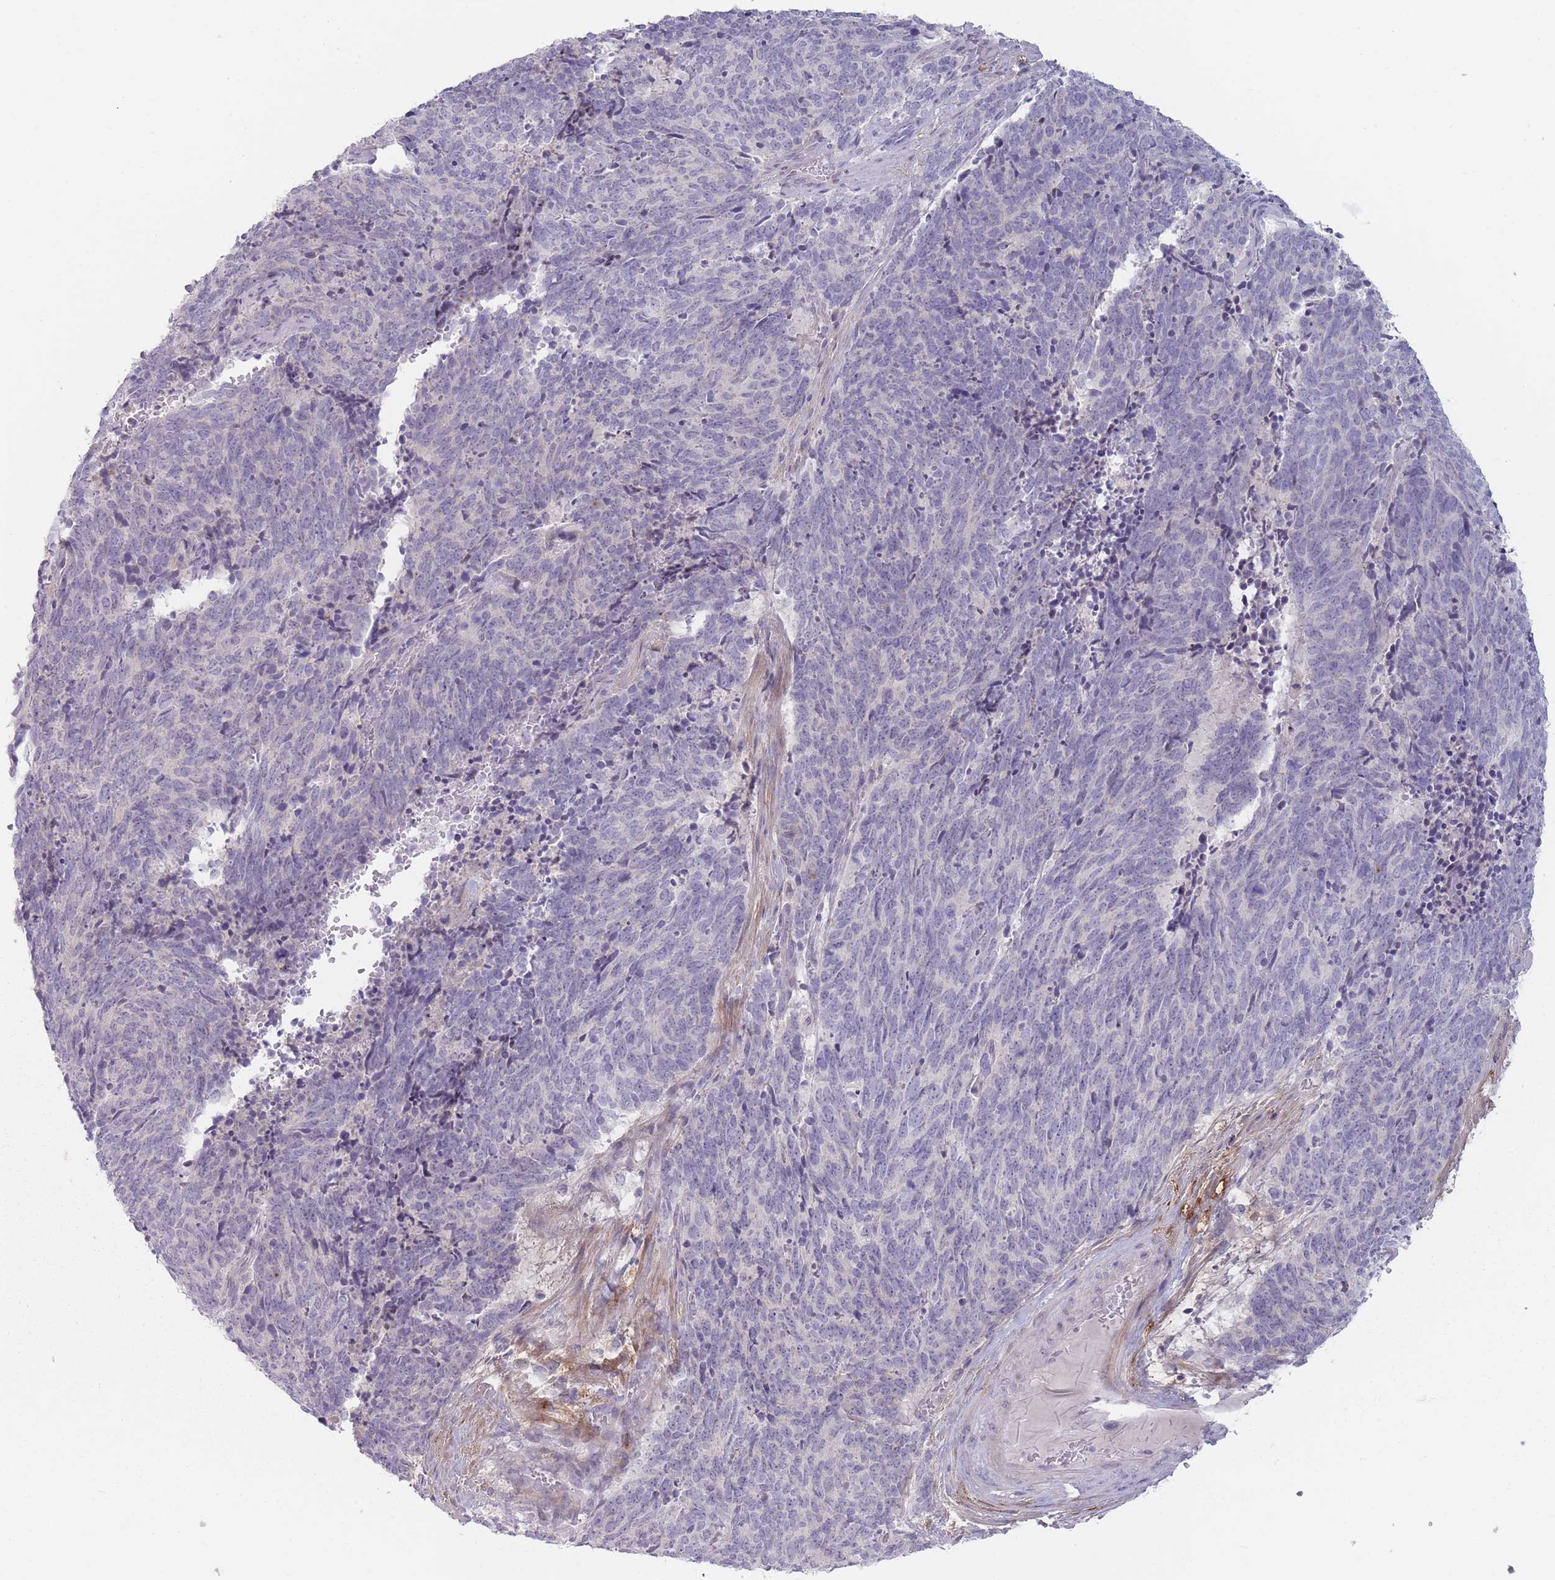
{"staining": {"intensity": "negative", "quantity": "none", "location": "none"}, "tissue": "cervical cancer", "cell_type": "Tumor cells", "image_type": "cancer", "snomed": [{"axis": "morphology", "description": "Squamous cell carcinoma, NOS"}, {"axis": "topography", "description": "Cervix"}], "caption": "Tumor cells show no significant protein positivity in cervical cancer (squamous cell carcinoma). Brightfield microscopy of IHC stained with DAB (3,3'-diaminobenzidine) (brown) and hematoxylin (blue), captured at high magnification.", "gene": "PAIP2B", "patient": {"sex": "female", "age": 29}}